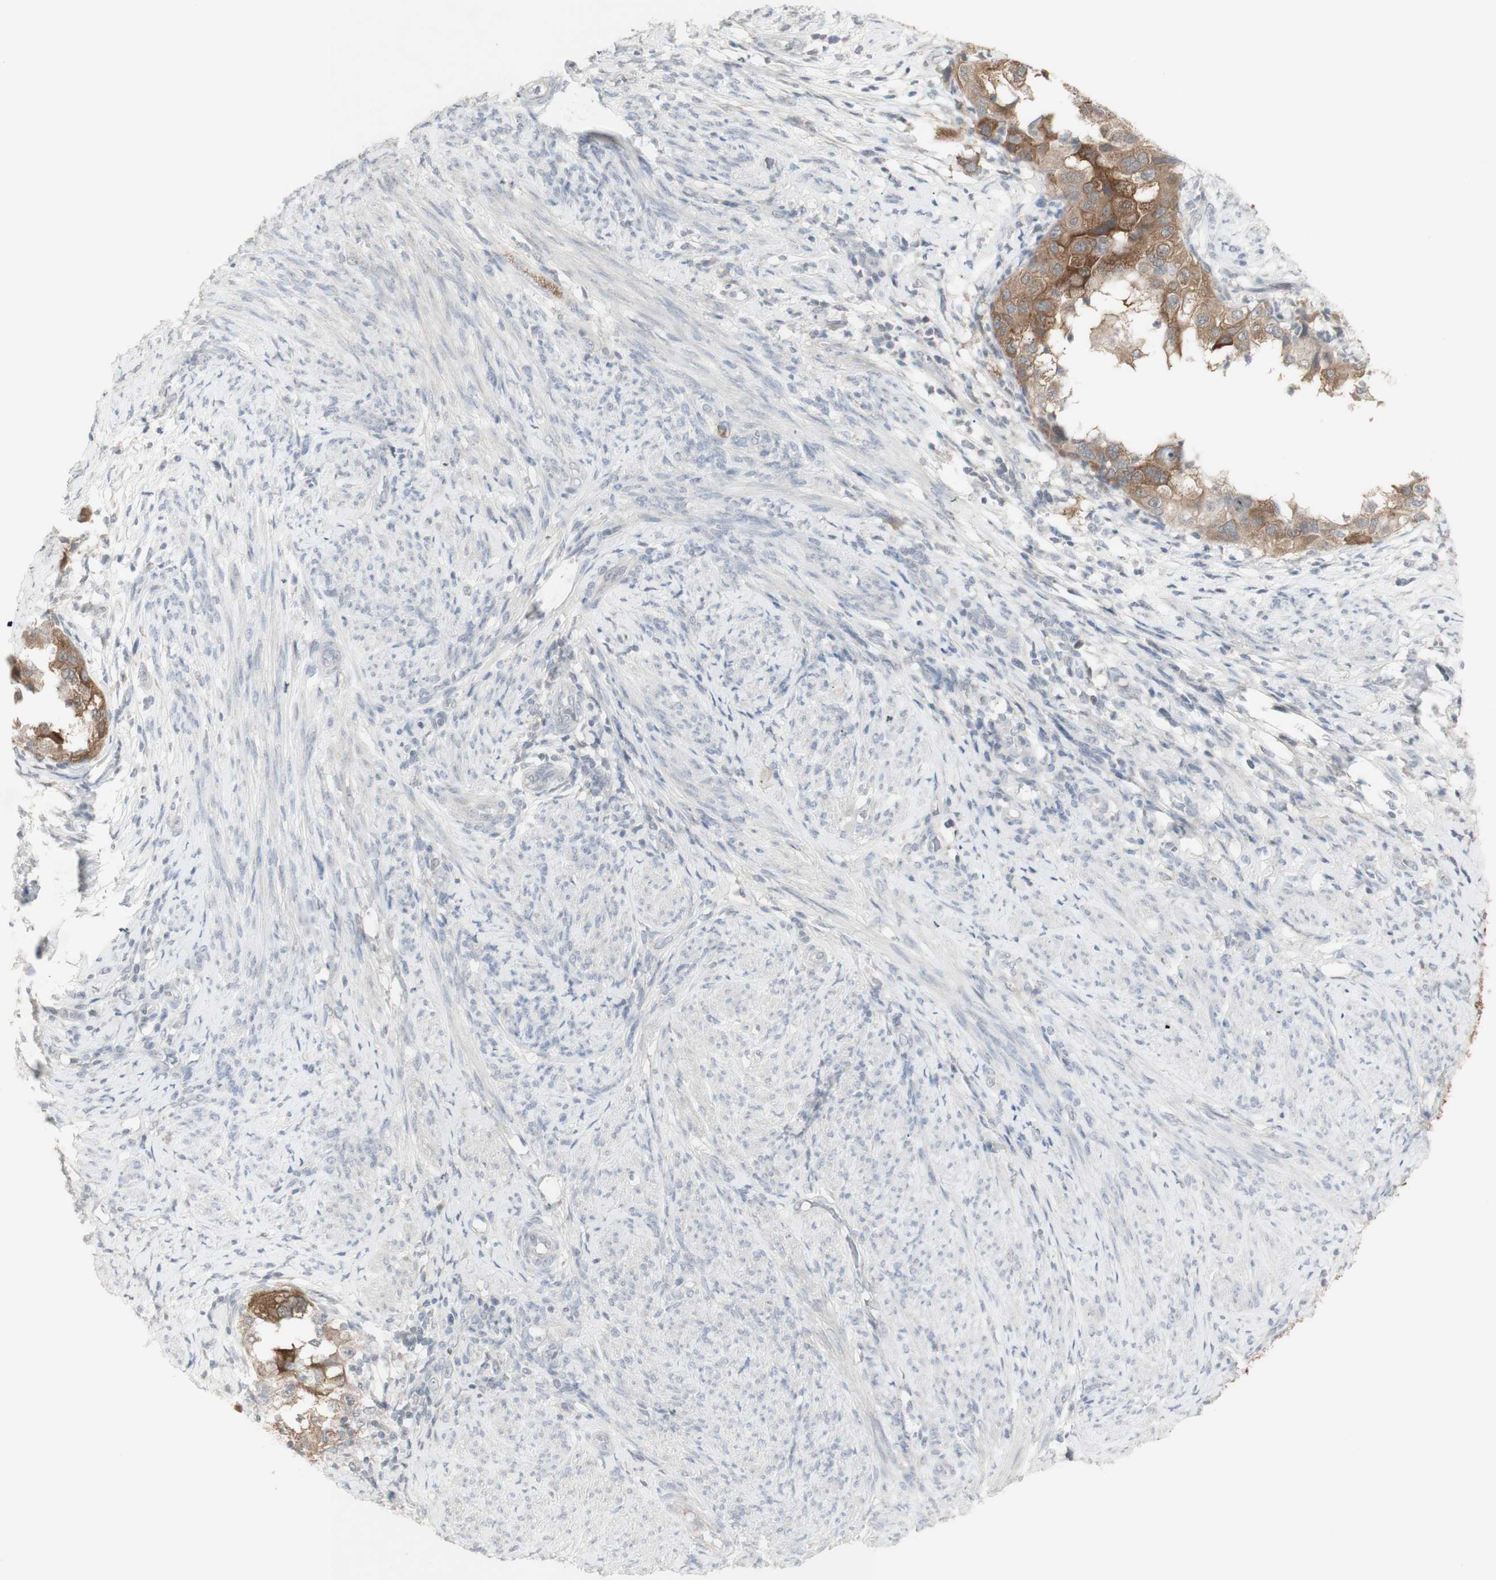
{"staining": {"intensity": "moderate", "quantity": ">75%", "location": "cytoplasmic/membranous"}, "tissue": "endometrial cancer", "cell_type": "Tumor cells", "image_type": "cancer", "snomed": [{"axis": "morphology", "description": "Adenocarcinoma, NOS"}, {"axis": "topography", "description": "Endometrium"}], "caption": "Approximately >75% of tumor cells in endometrial cancer display moderate cytoplasmic/membranous protein expression as visualized by brown immunohistochemical staining.", "gene": "C1orf116", "patient": {"sex": "female", "age": 85}}